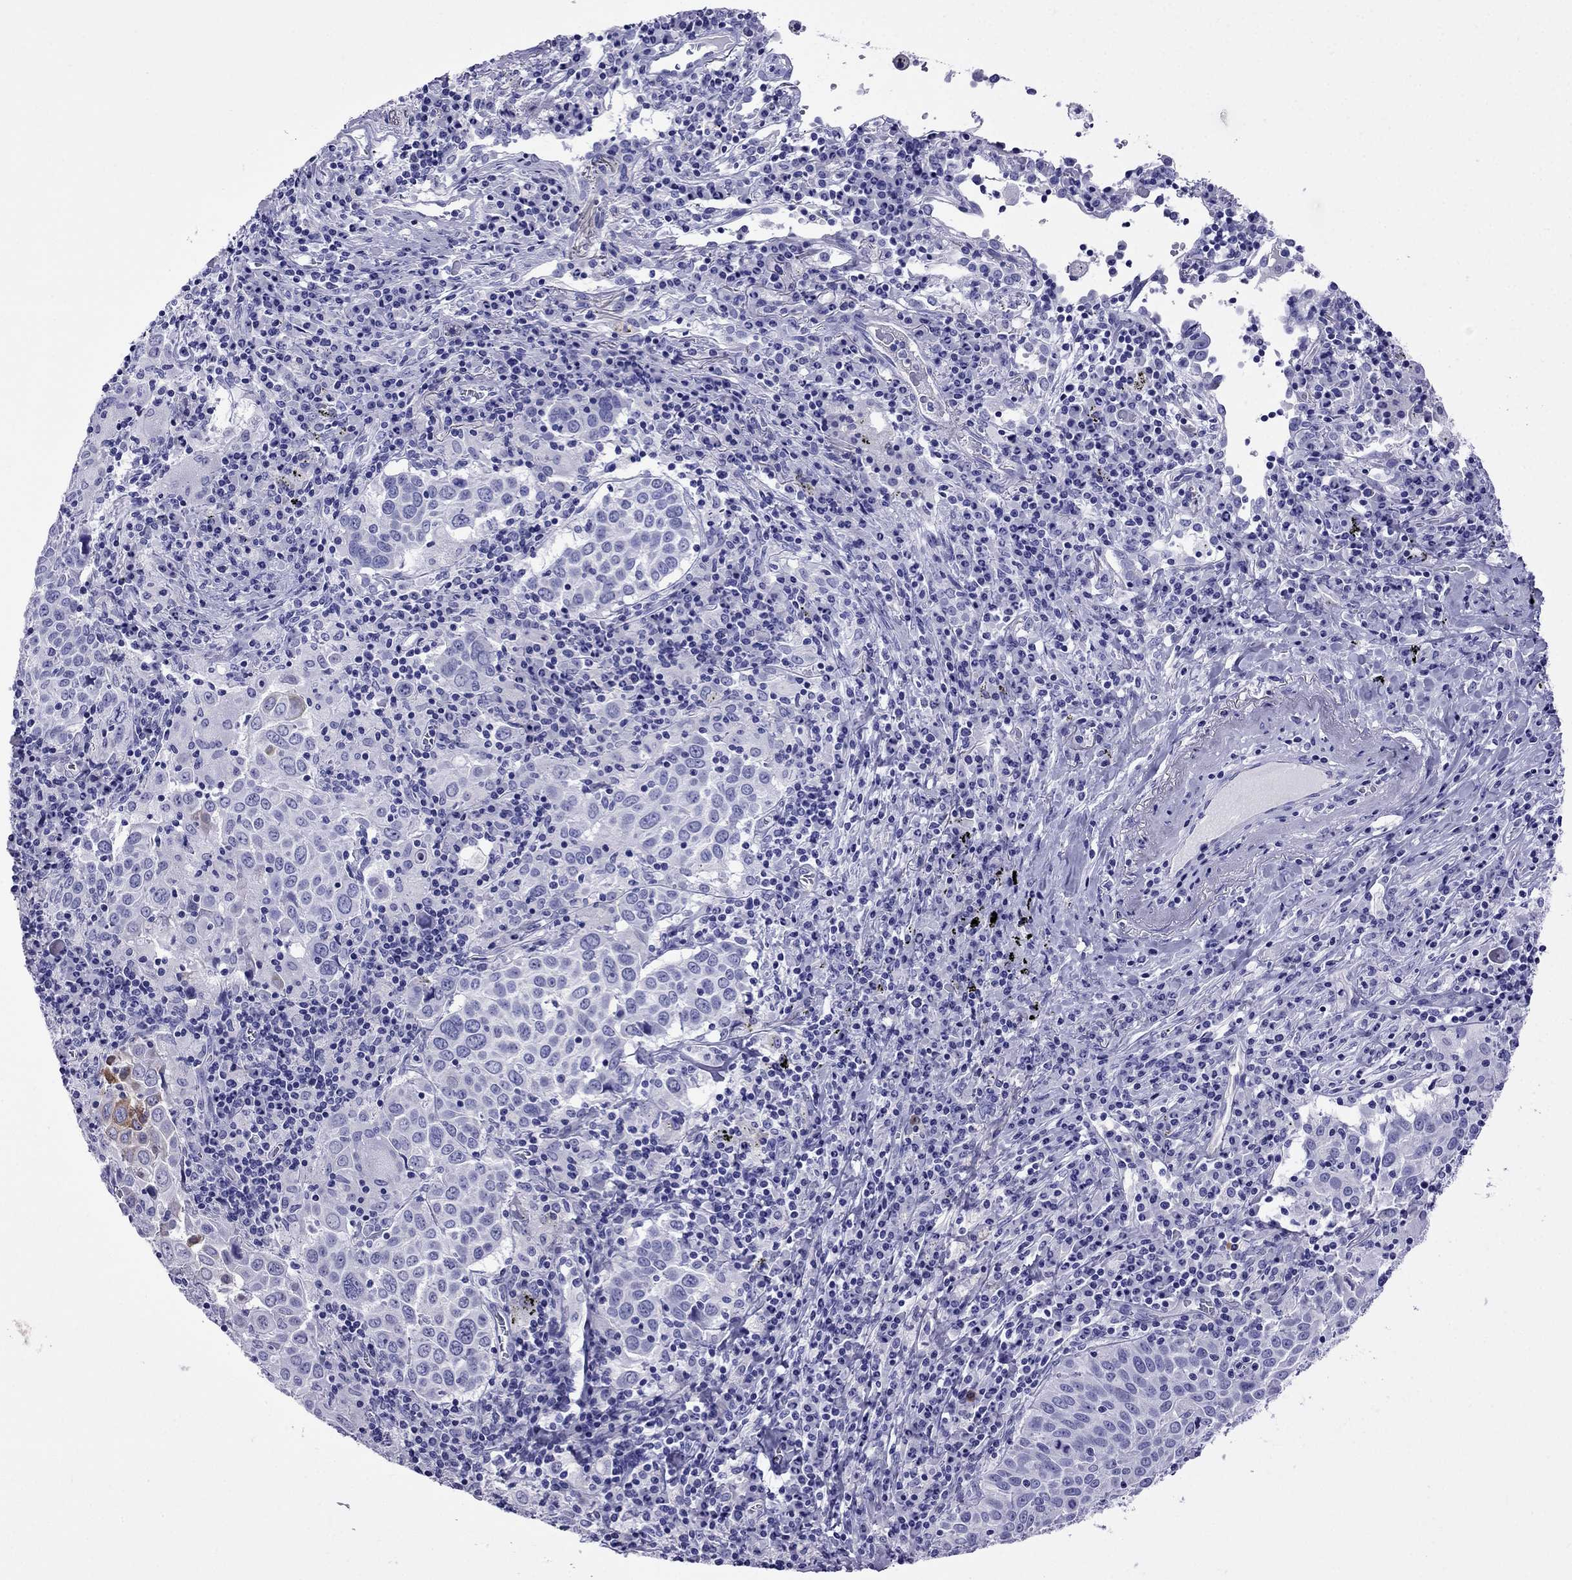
{"staining": {"intensity": "moderate", "quantity": "<25%", "location": "cytoplasmic/membranous"}, "tissue": "lung cancer", "cell_type": "Tumor cells", "image_type": "cancer", "snomed": [{"axis": "morphology", "description": "Squamous cell carcinoma, NOS"}, {"axis": "topography", "description": "Lung"}], "caption": "A low amount of moderate cytoplasmic/membranous expression is appreciated in approximately <25% of tumor cells in lung squamous cell carcinoma tissue. Nuclei are stained in blue.", "gene": "CRYBA1", "patient": {"sex": "male", "age": 57}}